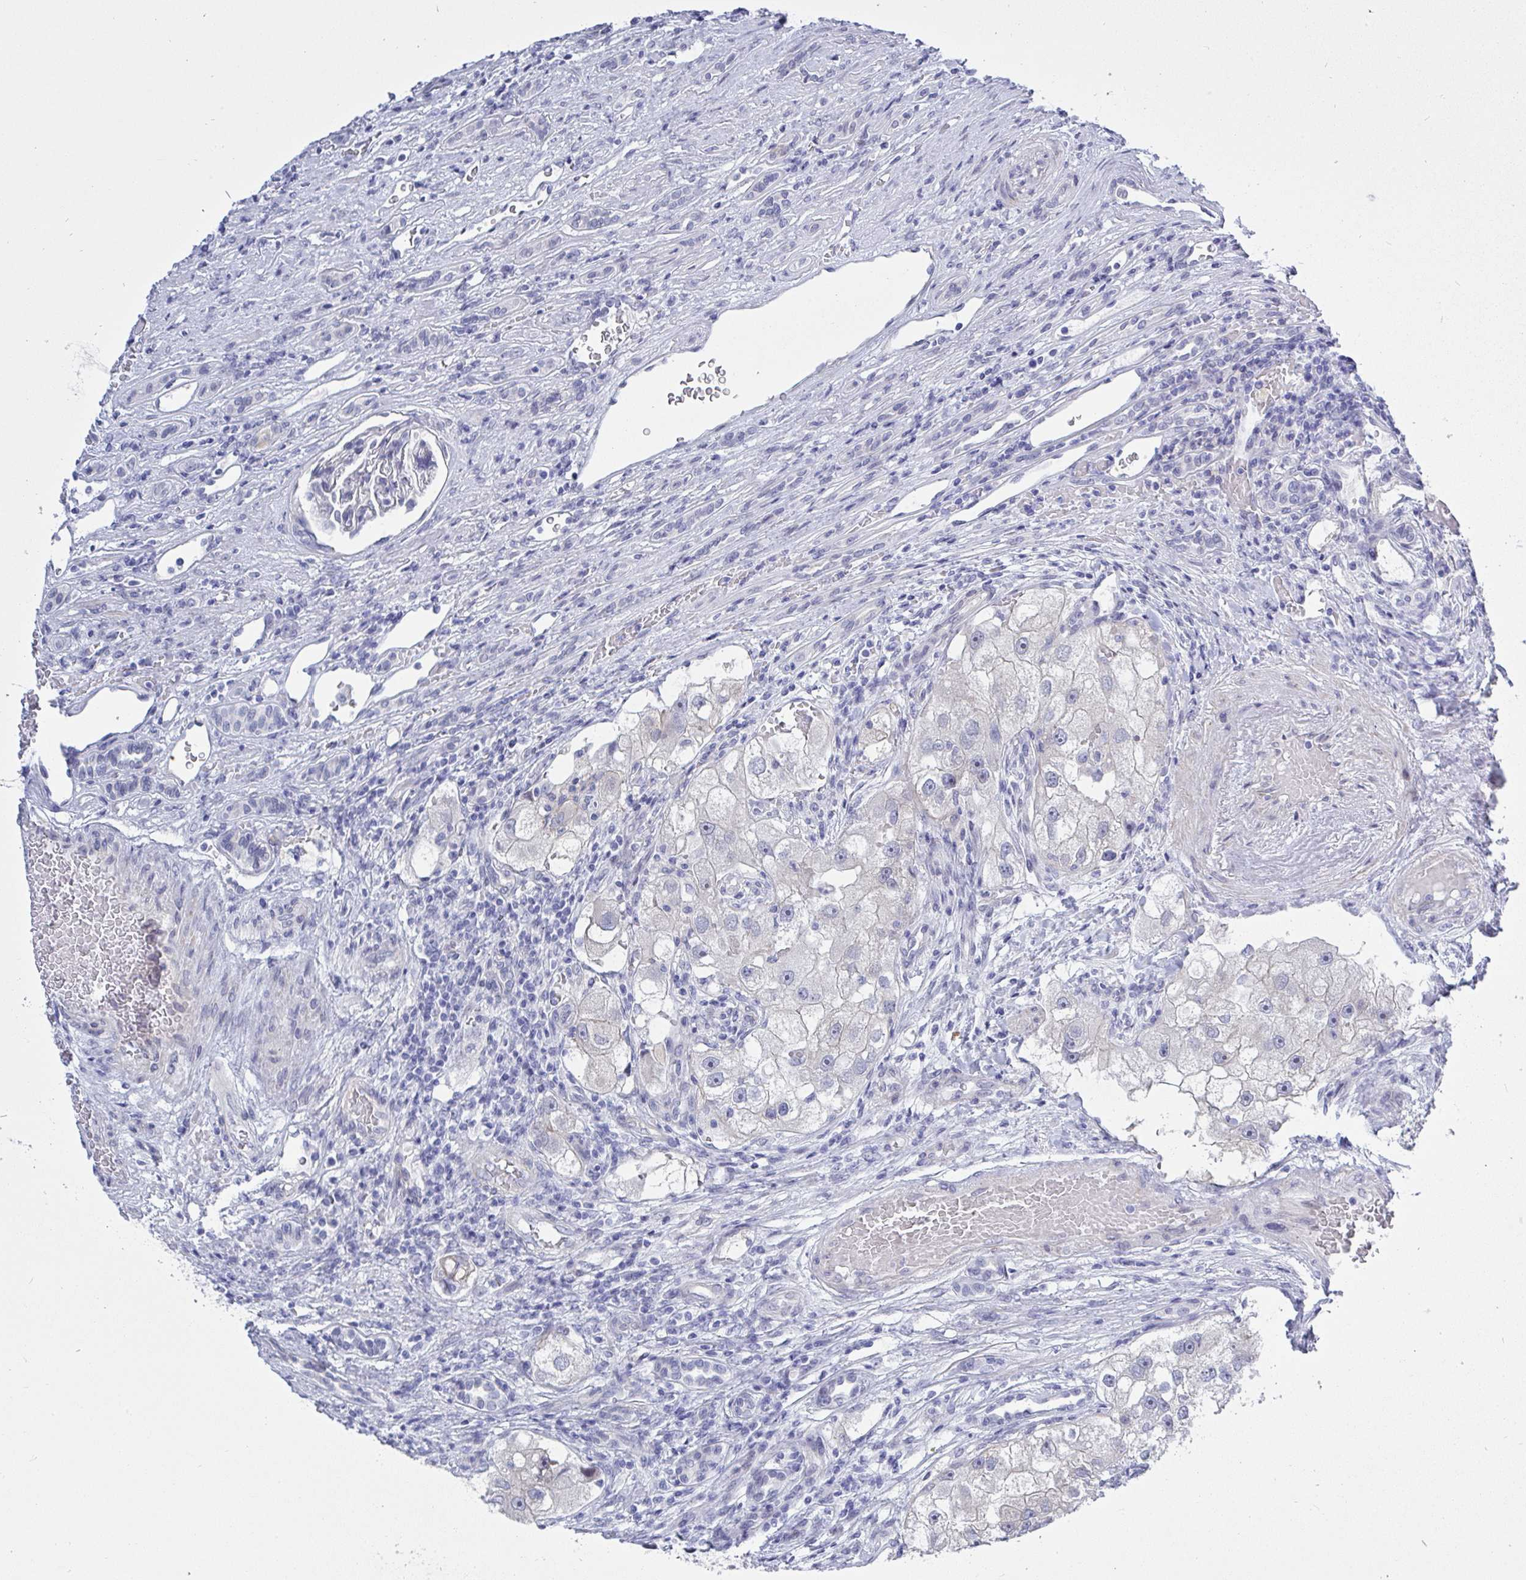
{"staining": {"intensity": "negative", "quantity": "none", "location": "none"}, "tissue": "renal cancer", "cell_type": "Tumor cells", "image_type": "cancer", "snomed": [{"axis": "morphology", "description": "Adenocarcinoma, NOS"}, {"axis": "topography", "description": "Kidney"}], "caption": "Image shows no significant protein expression in tumor cells of renal adenocarcinoma.", "gene": "MFSD4A", "patient": {"sex": "male", "age": 63}}